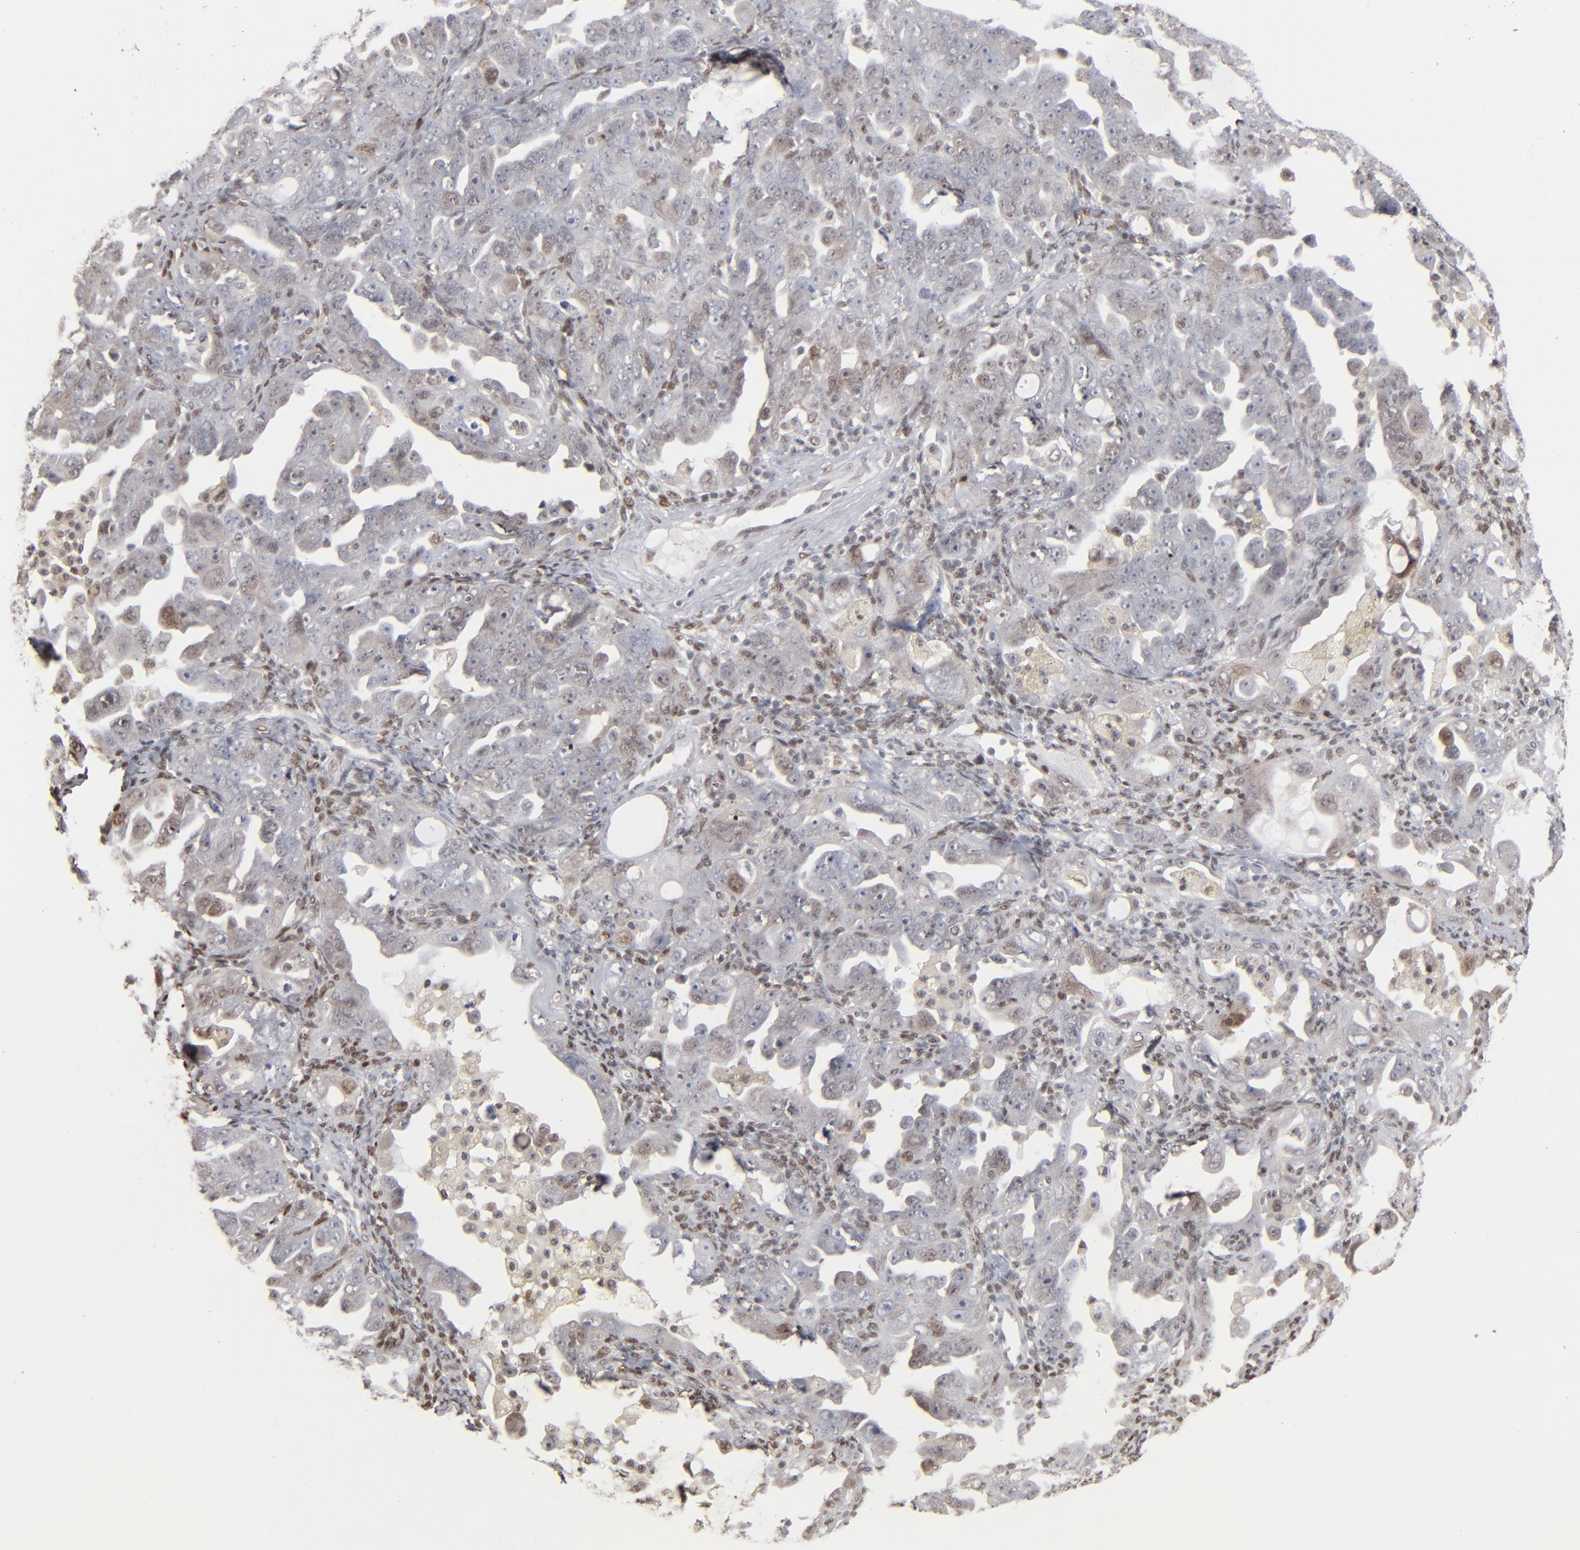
{"staining": {"intensity": "moderate", "quantity": "<25%", "location": "cytoplasmic/membranous,nuclear"}, "tissue": "ovarian cancer", "cell_type": "Tumor cells", "image_type": "cancer", "snomed": [{"axis": "morphology", "description": "Cystadenocarcinoma, serous, NOS"}, {"axis": "topography", "description": "Ovary"}], "caption": "Immunohistochemical staining of ovarian cancer (serous cystadenocarcinoma) shows low levels of moderate cytoplasmic/membranous and nuclear protein staining in about <25% of tumor cells. (DAB (3,3'-diaminobenzidine) IHC with brightfield microscopy, high magnification).", "gene": "IRF9", "patient": {"sex": "female", "age": 66}}